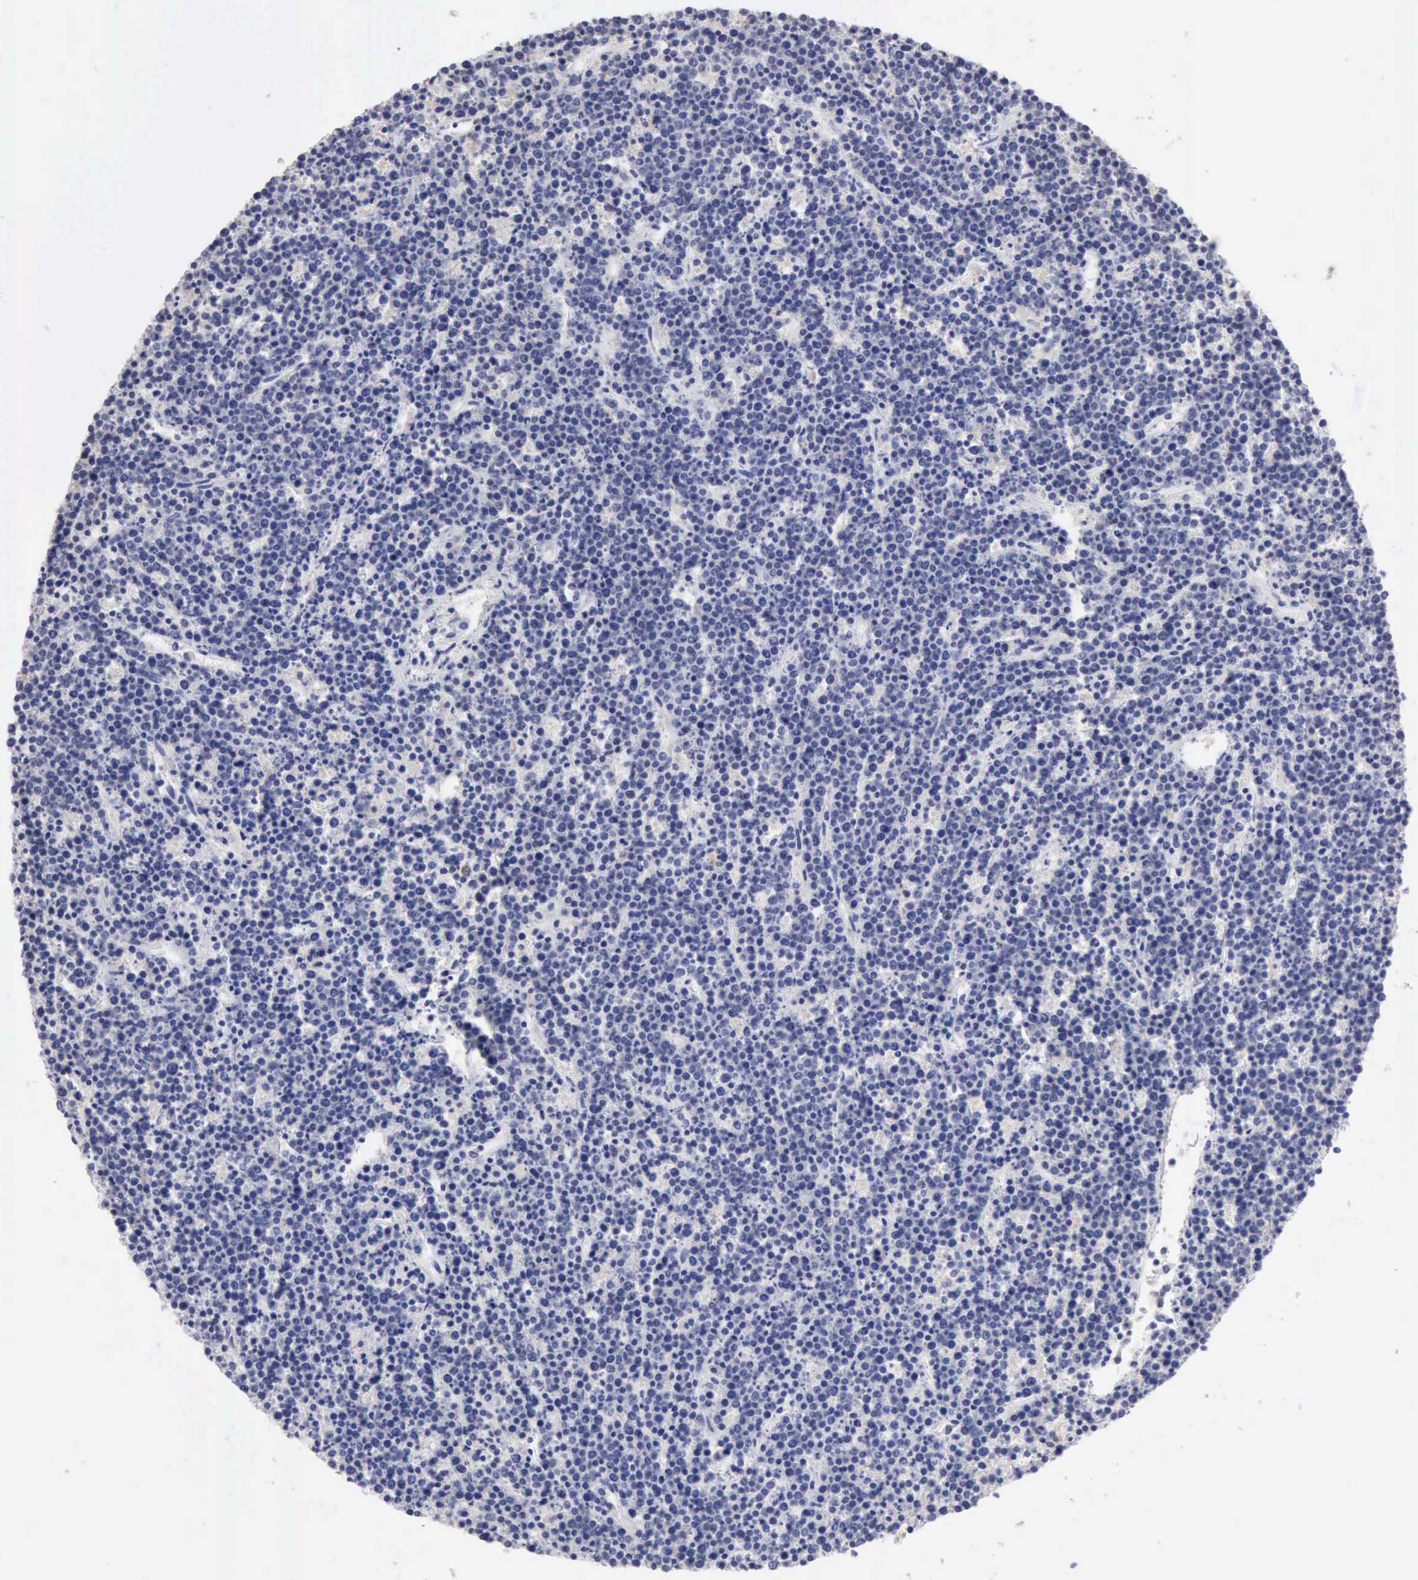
{"staining": {"intensity": "negative", "quantity": "none", "location": "none"}, "tissue": "lymphoma", "cell_type": "Tumor cells", "image_type": "cancer", "snomed": [{"axis": "morphology", "description": "Malignant lymphoma, non-Hodgkin's type, High grade"}, {"axis": "topography", "description": "Ovary"}], "caption": "This image is of malignant lymphoma, non-Hodgkin's type (high-grade) stained with immunohistochemistry (IHC) to label a protein in brown with the nuclei are counter-stained blue. There is no expression in tumor cells.", "gene": "PTGR2", "patient": {"sex": "female", "age": 56}}